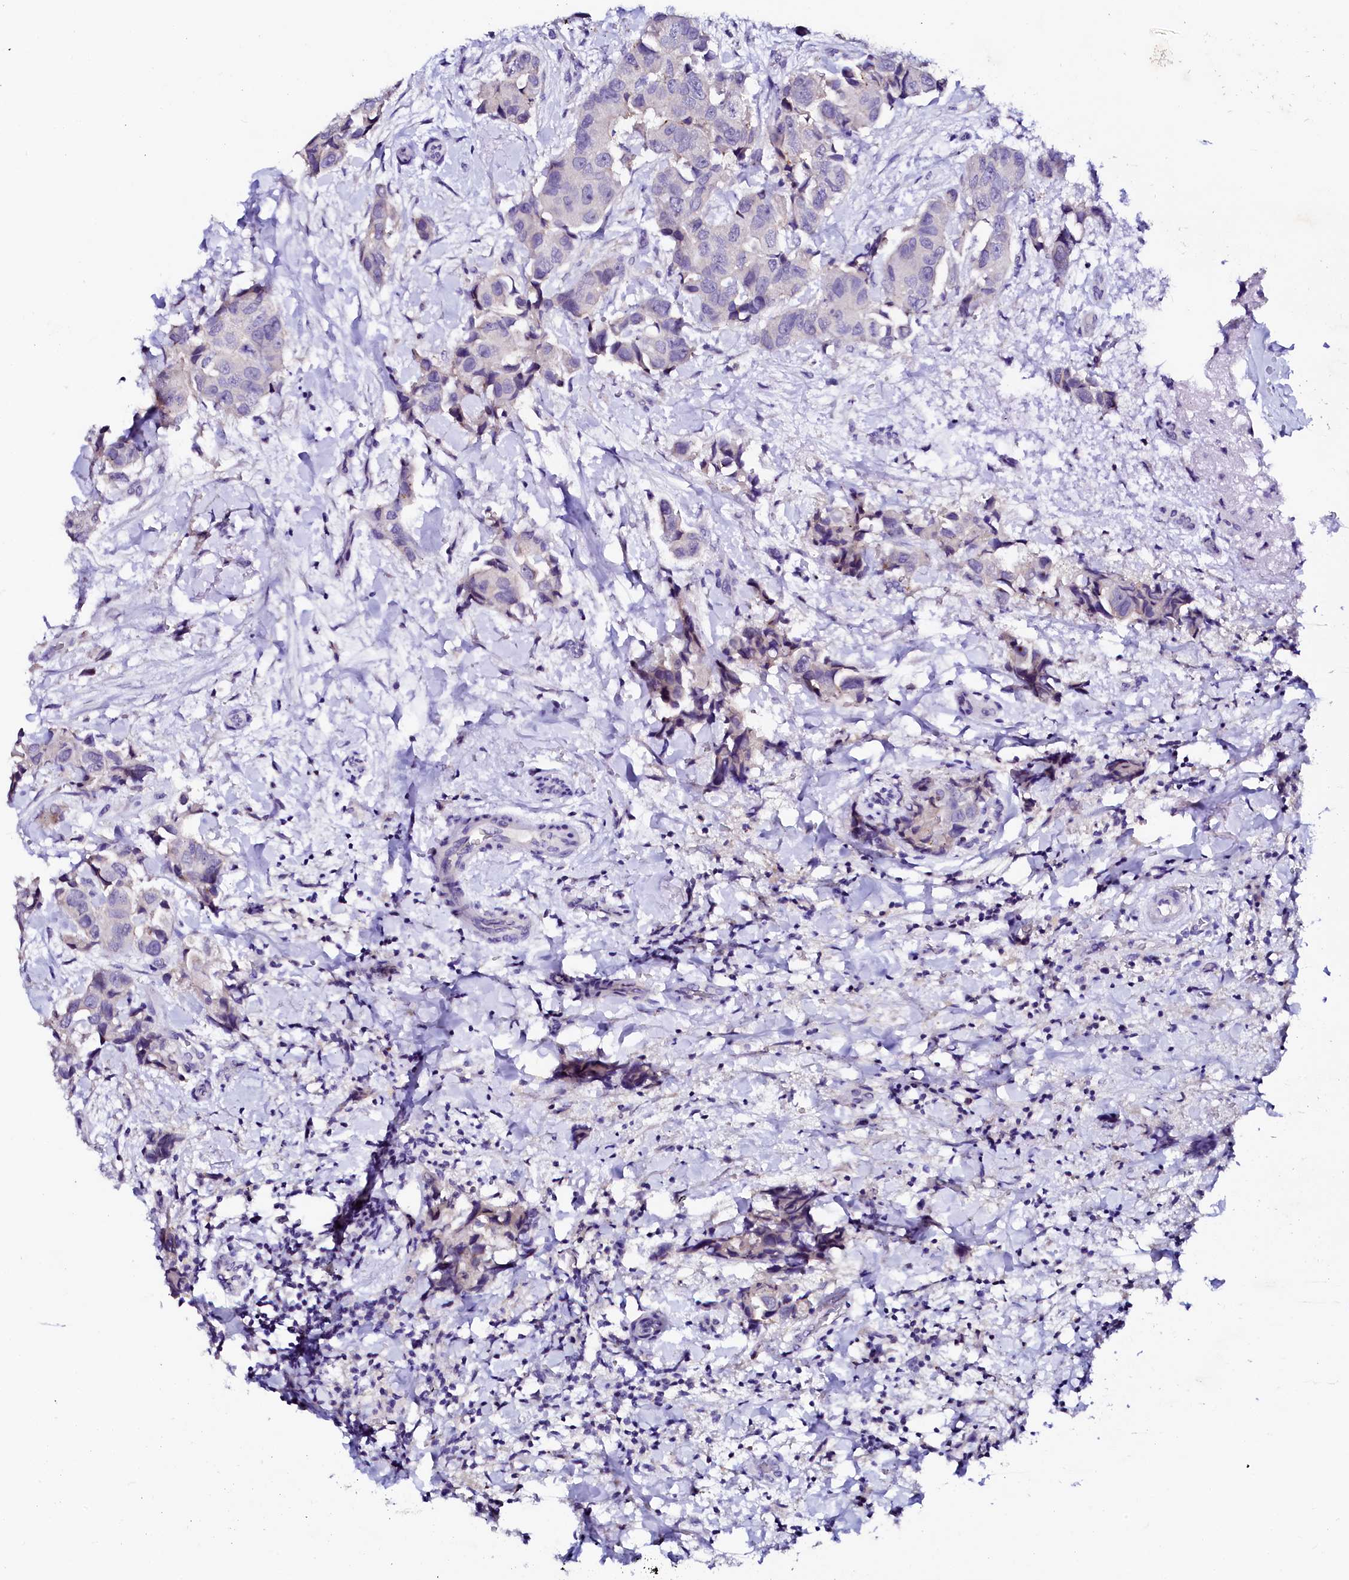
{"staining": {"intensity": "negative", "quantity": "none", "location": "none"}, "tissue": "breast cancer", "cell_type": "Tumor cells", "image_type": "cancer", "snomed": [{"axis": "morphology", "description": "Normal tissue, NOS"}, {"axis": "morphology", "description": "Duct carcinoma"}, {"axis": "topography", "description": "Breast"}], "caption": "The micrograph shows no staining of tumor cells in breast intraductal carcinoma.", "gene": "NALF1", "patient": {"sex": "female", "age": 62}}